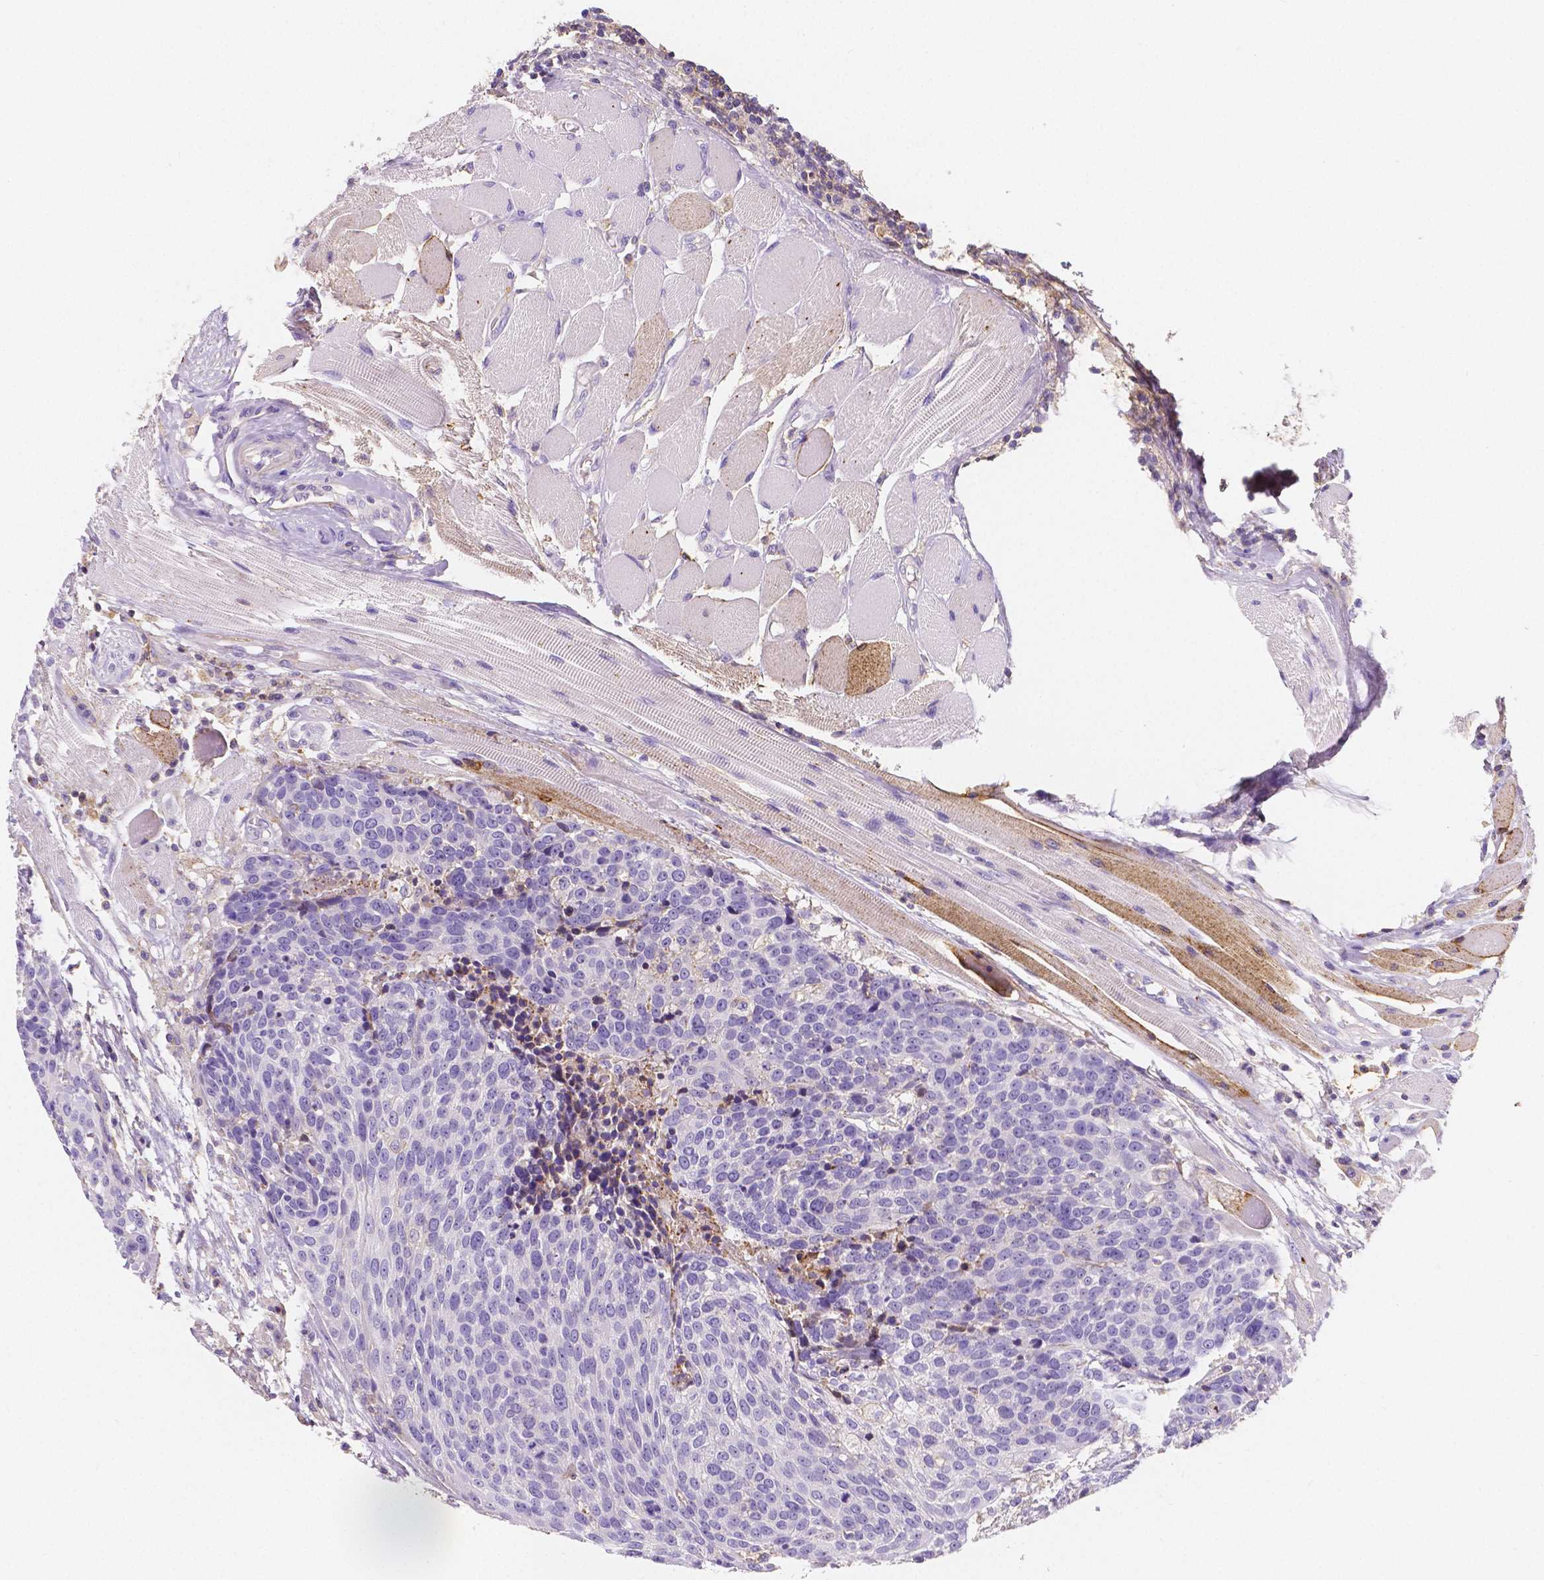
{"staining": {"intensity": "negative", "quantity": "none", "location": "none"}, "tissue": "head and neck cancer", "cell_type": "Tumor cells", "image_type": "cancer", "snomed": [{"axis": "morphology", "description": "Squamous cell carcinoma, NOS"}, {"axis": "topography", "description": "Oral tissue"}, {"axis": "topography", "description": "Head-Neck"}], "caption": "Tumor cells are negative for protein expression in human head and neck cancer (squamous cell carcinoma). (DAB (3,3'-diaminobenzidine) immunohistochemistry (IHC) with hematoxylin counter stain).", "gene": "GABRD", "patient": {"sex": "male", "age": 64}}